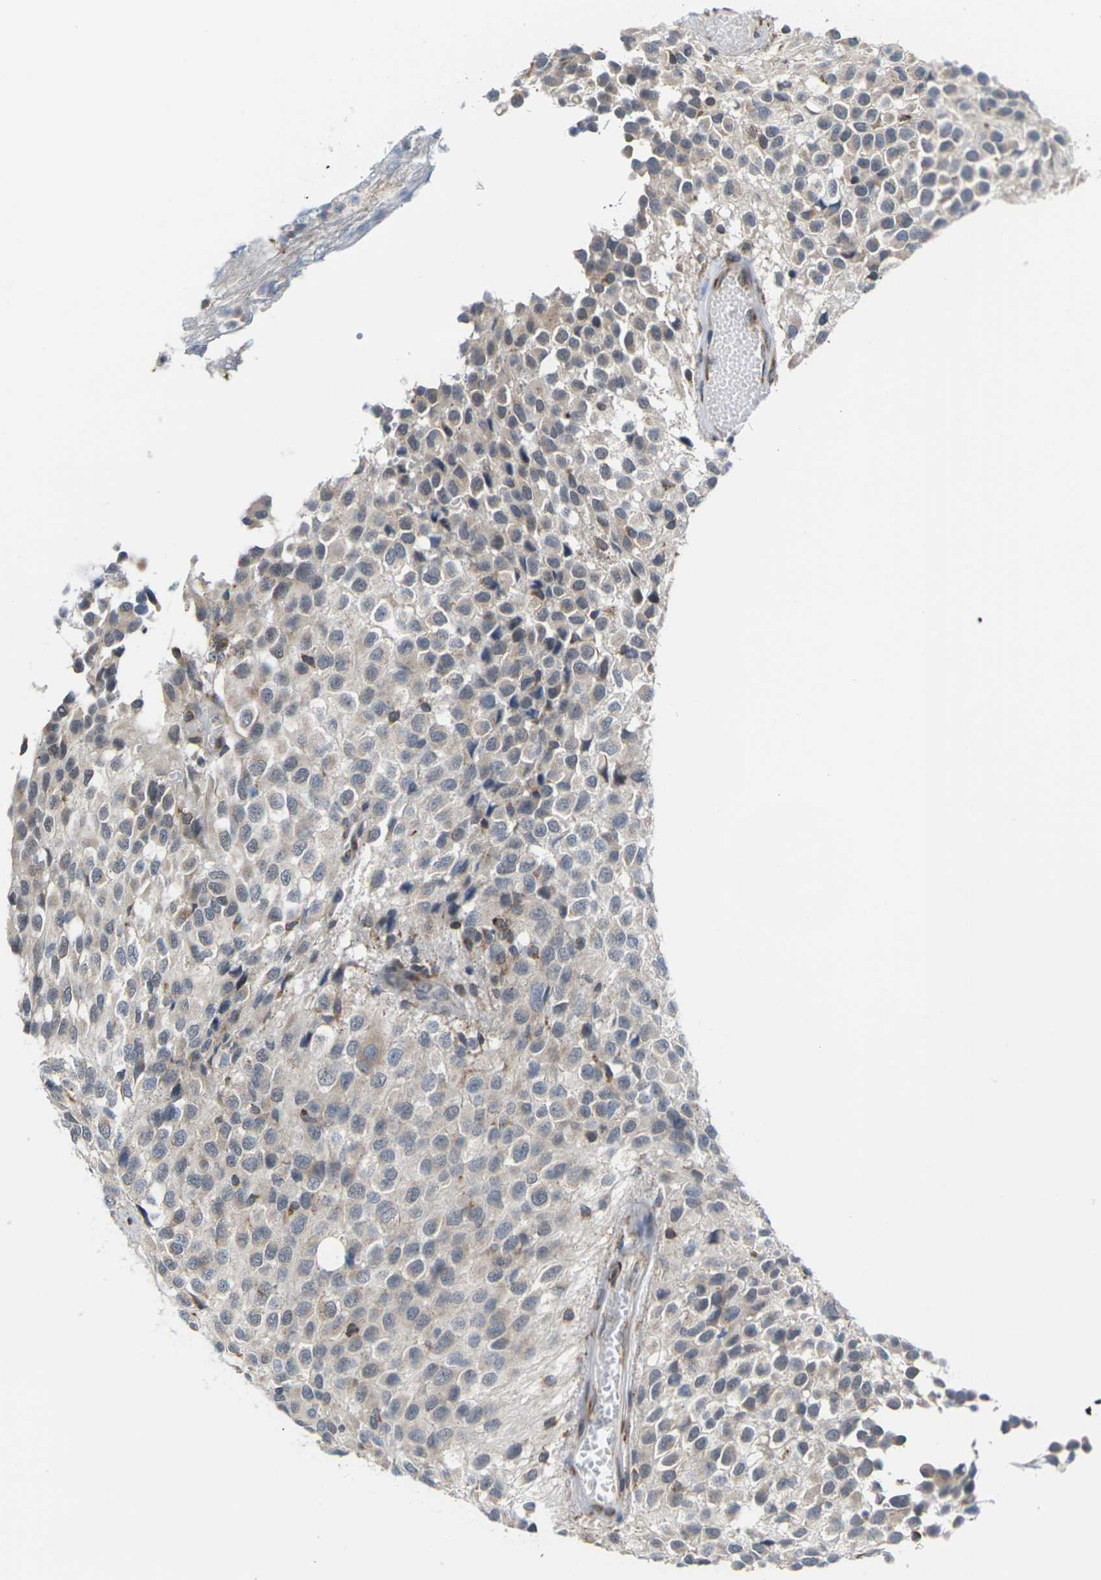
{"staining": {"intensity": "weak", "quantity": "<25%", "location": "cytoplasmic/membranous"}, "tissue": "glioma", "cell_type": "Tumor cells", "image_type": "cancer", "snomed": [{"axis": "morphology", "description": "Glioma, malignant, High grade"}, {"axis": "topography", "description": "Brain"}], "caption": "The micrograph displays no significant positivity in tumor cells of high-grade glioma (malignant).", "gene": "PDZK1IP1", "patient": {"sex": "male", "age": 32}}